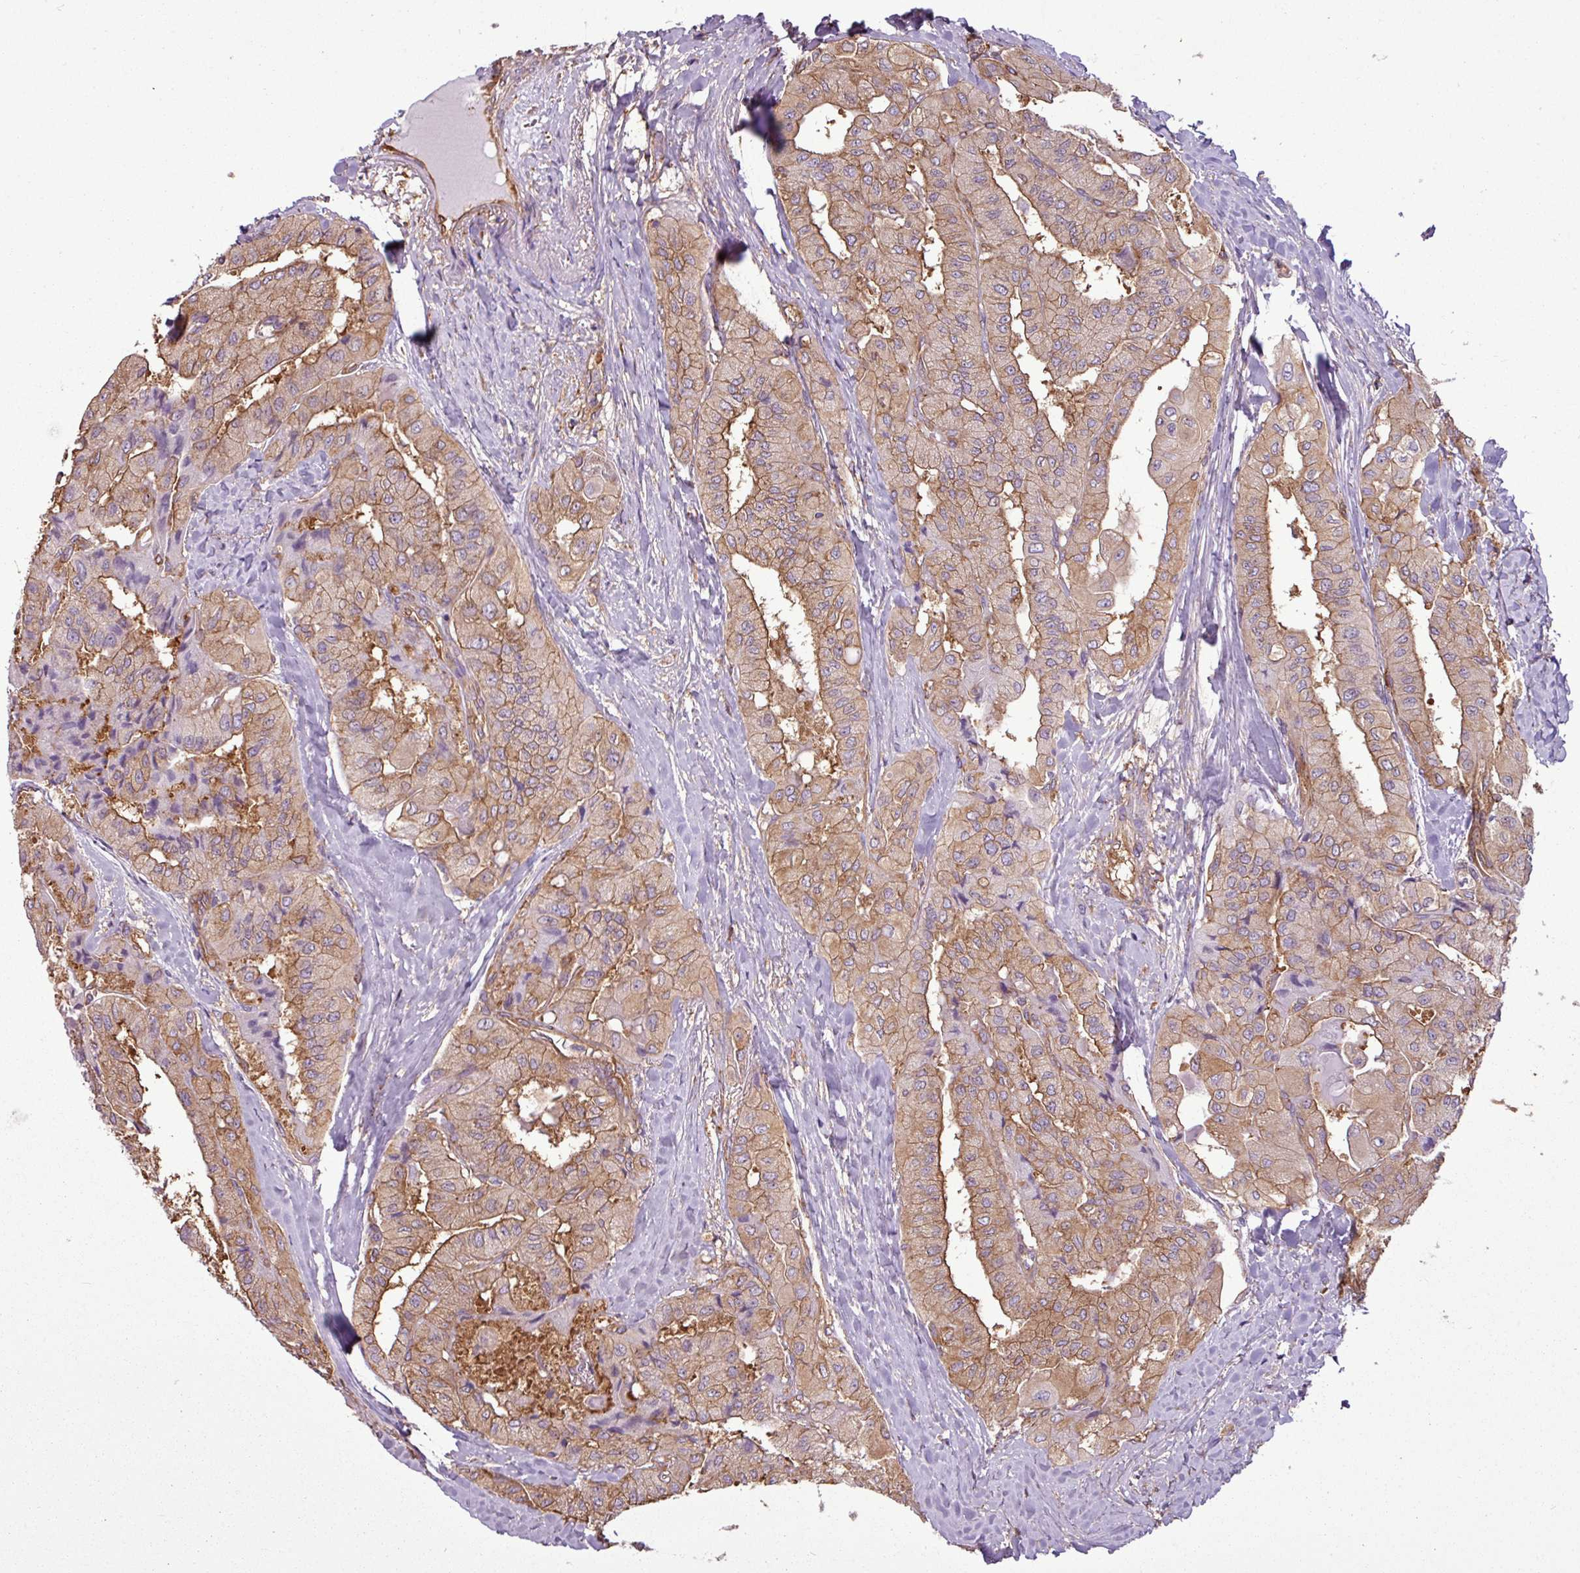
{"staining": {"intensity": "moderate", "quantity": ">75%", "location": "cytoplasmic/membranous"}, "tissue": "thyroid cancer", "cell_type": "Tumor cells", "image_type": "cancer", "snomed": [{"axis": "morphology", "description": "Normal tissue, NOS"}, {"axis": "morphology", "description": "Papillary adenocarcinoma, NOS"}, {"axis": "topography", "description": "Thyroid gland"}], "caption": "Human thyroid papillary adenocarcinoma stained for a protein (brown) shows moderate cytoplasmic/membranous positive expression in approximately >75% of tumor cells.", "gene": "PACSIN2", "patient": {"sex": "female", "age": 59}}